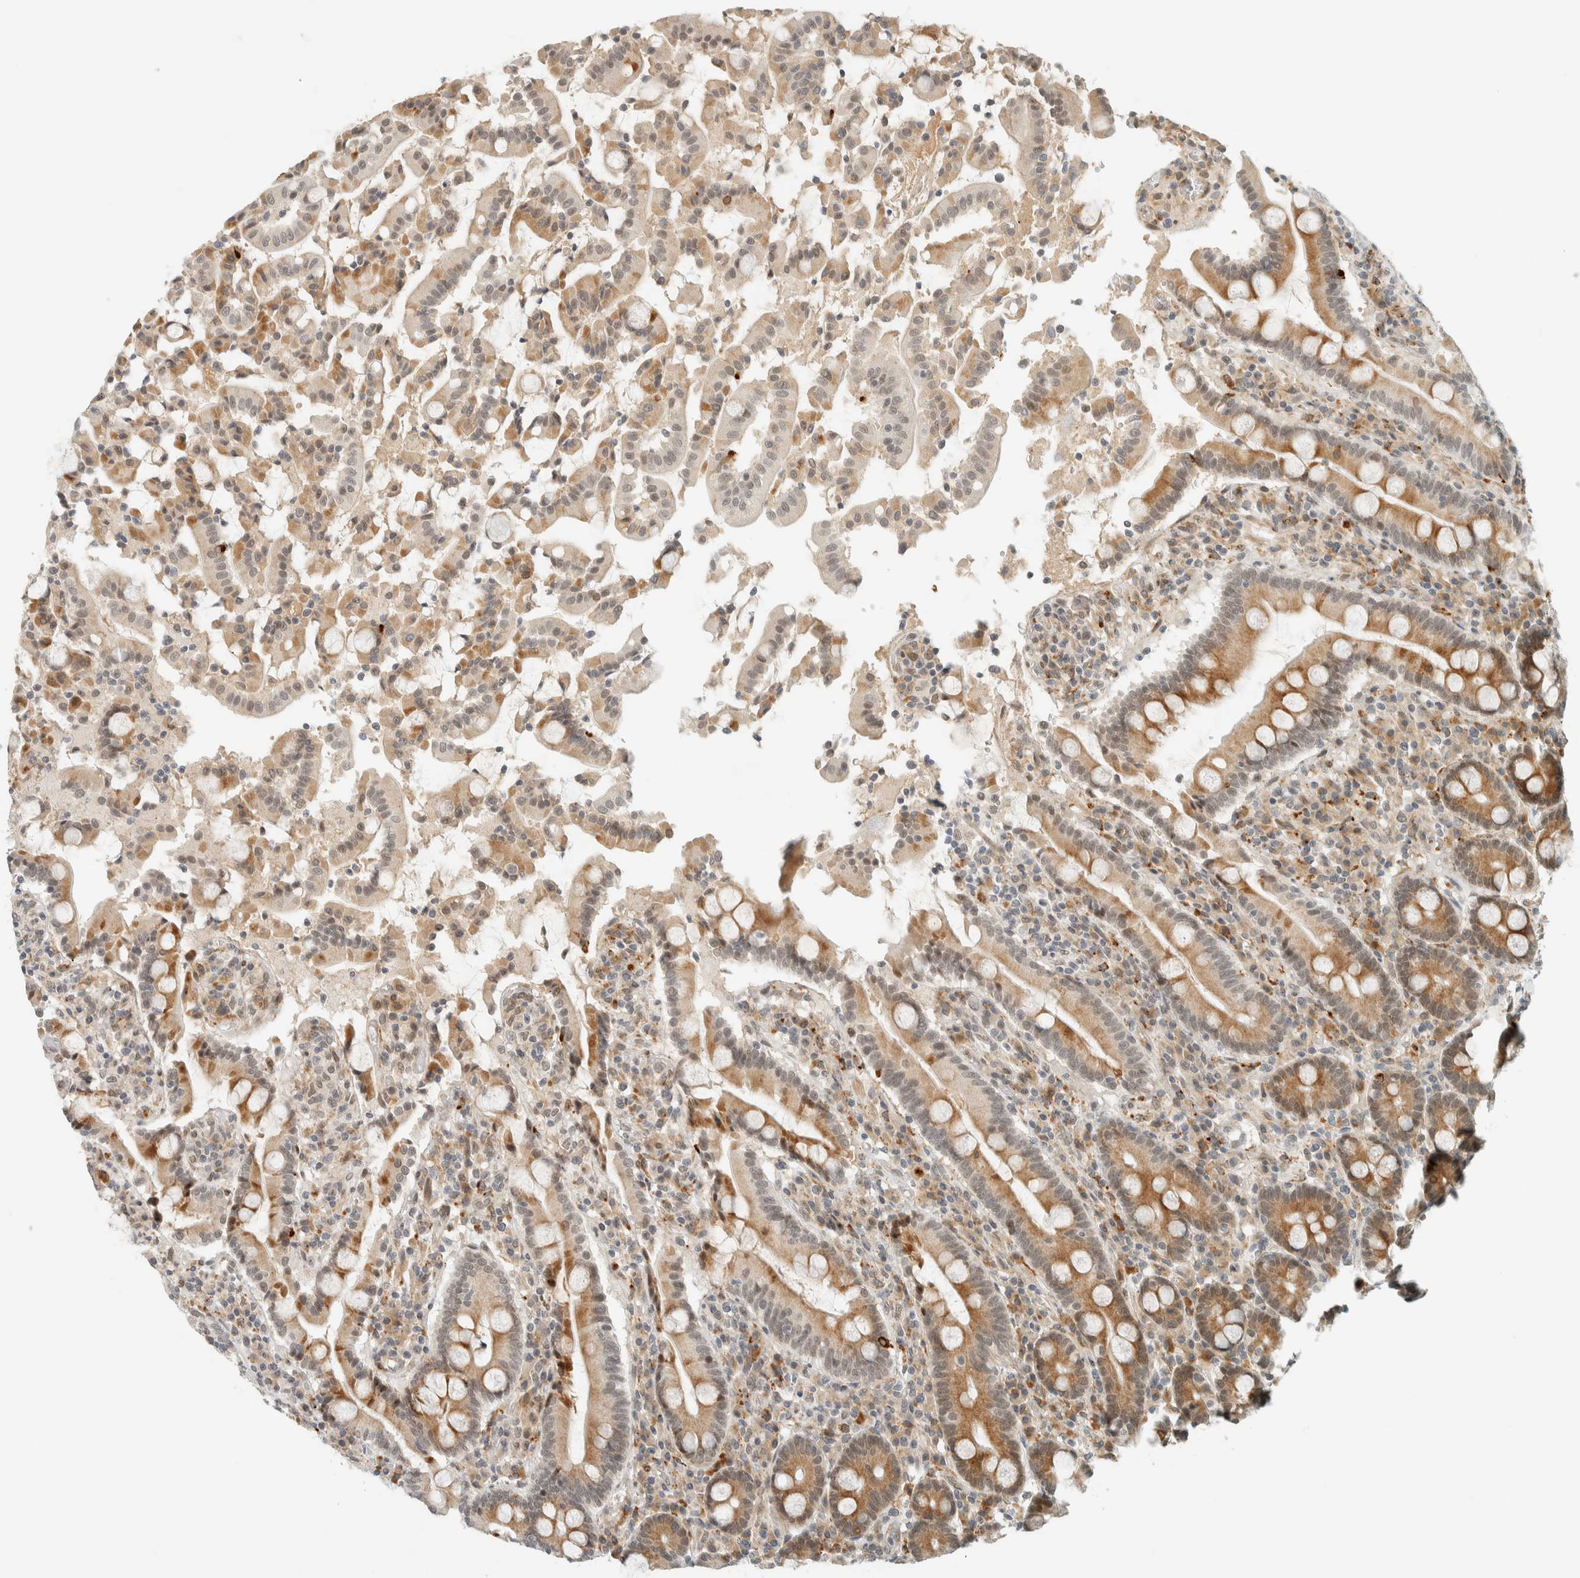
{"staining": {"intensity": "strong", "quantity": "25%-75%", "location": "cytoplasmic/membranous"}, "tissue": "duodenum", "cell_type": "Glandular cells", "image_type": "normal", "snomed": [{"axis": "morphology", "description": "Normal tissue, NOS"}, {"axis": "topography", "description": "Small intestine, NOS"}], "caption": "Duodenum stained with IHC exhibits strong cytoplasmic/membranous positivity in about 25%-75% of glandular cells. The staining was performed using DAB (3,3'-diaminobenzidine), with brown indicating positive protein expression. Nuclei are stained blue with hematoxylin.", "gene": "ITPRID1", "patient": {"sex": "female", "age": 71}}